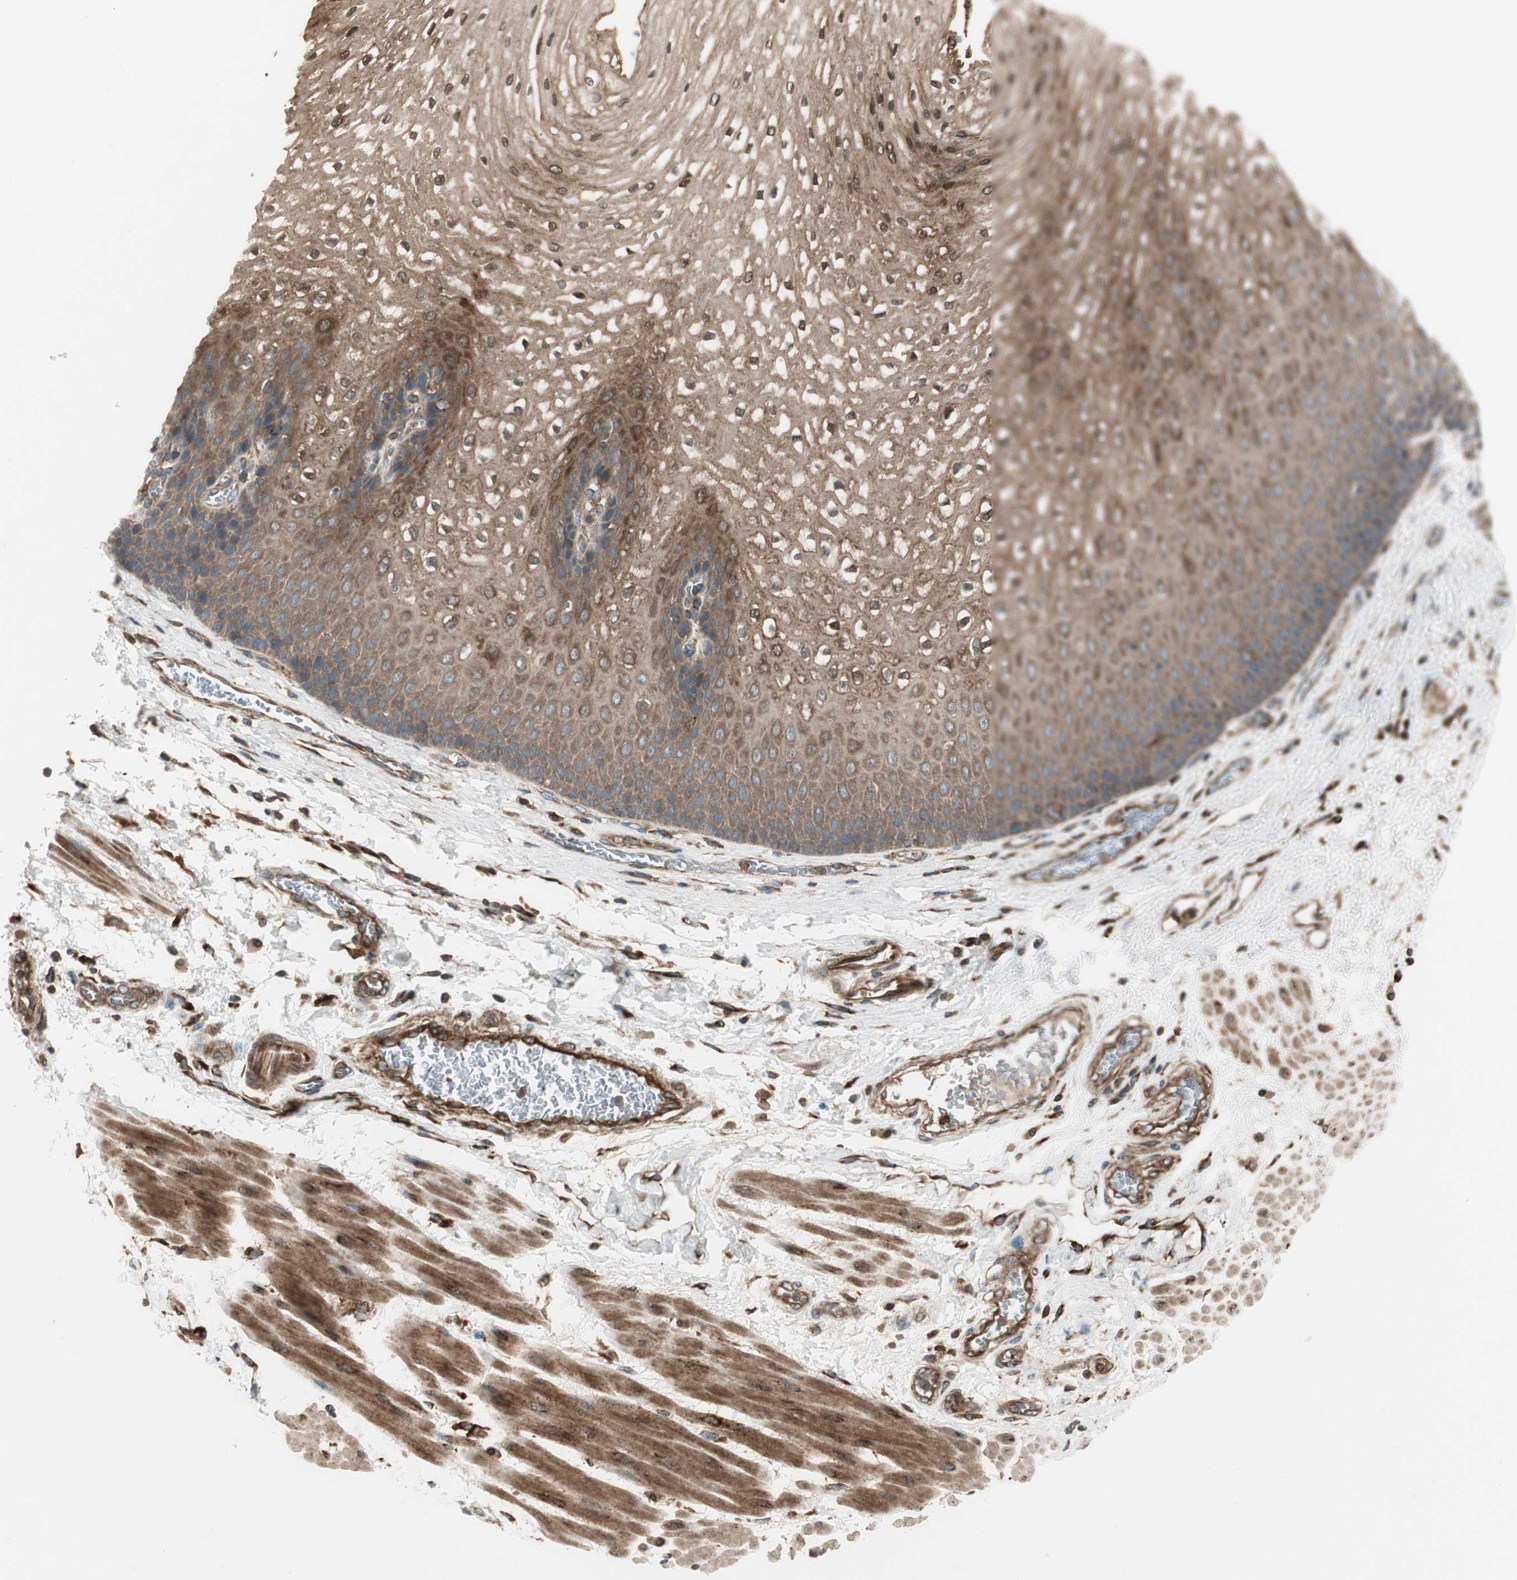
{"staining": {"intensity": "moderate", "quantity": ">75%", "location": "cytoplasmic/membranous"}, "tissue": "esophagus", "cell_type": "Squamous epithelial cells", "image_type": "normal", "snomed": [{"axis": "morphology", "description": "Normal tissue, NOS"}, {"axis": "topography", "description": "Esophagus"}], "caption": "This photomicrograph reveals immunohistochemistry (IHC) staining of normal human esophagus, with medium moderate cytoplasmic/membranous expression in approximately >75% of squamous epithelial cells.", "gene": "PRKG1", "patient": {"sex": "male", "age": 48}}